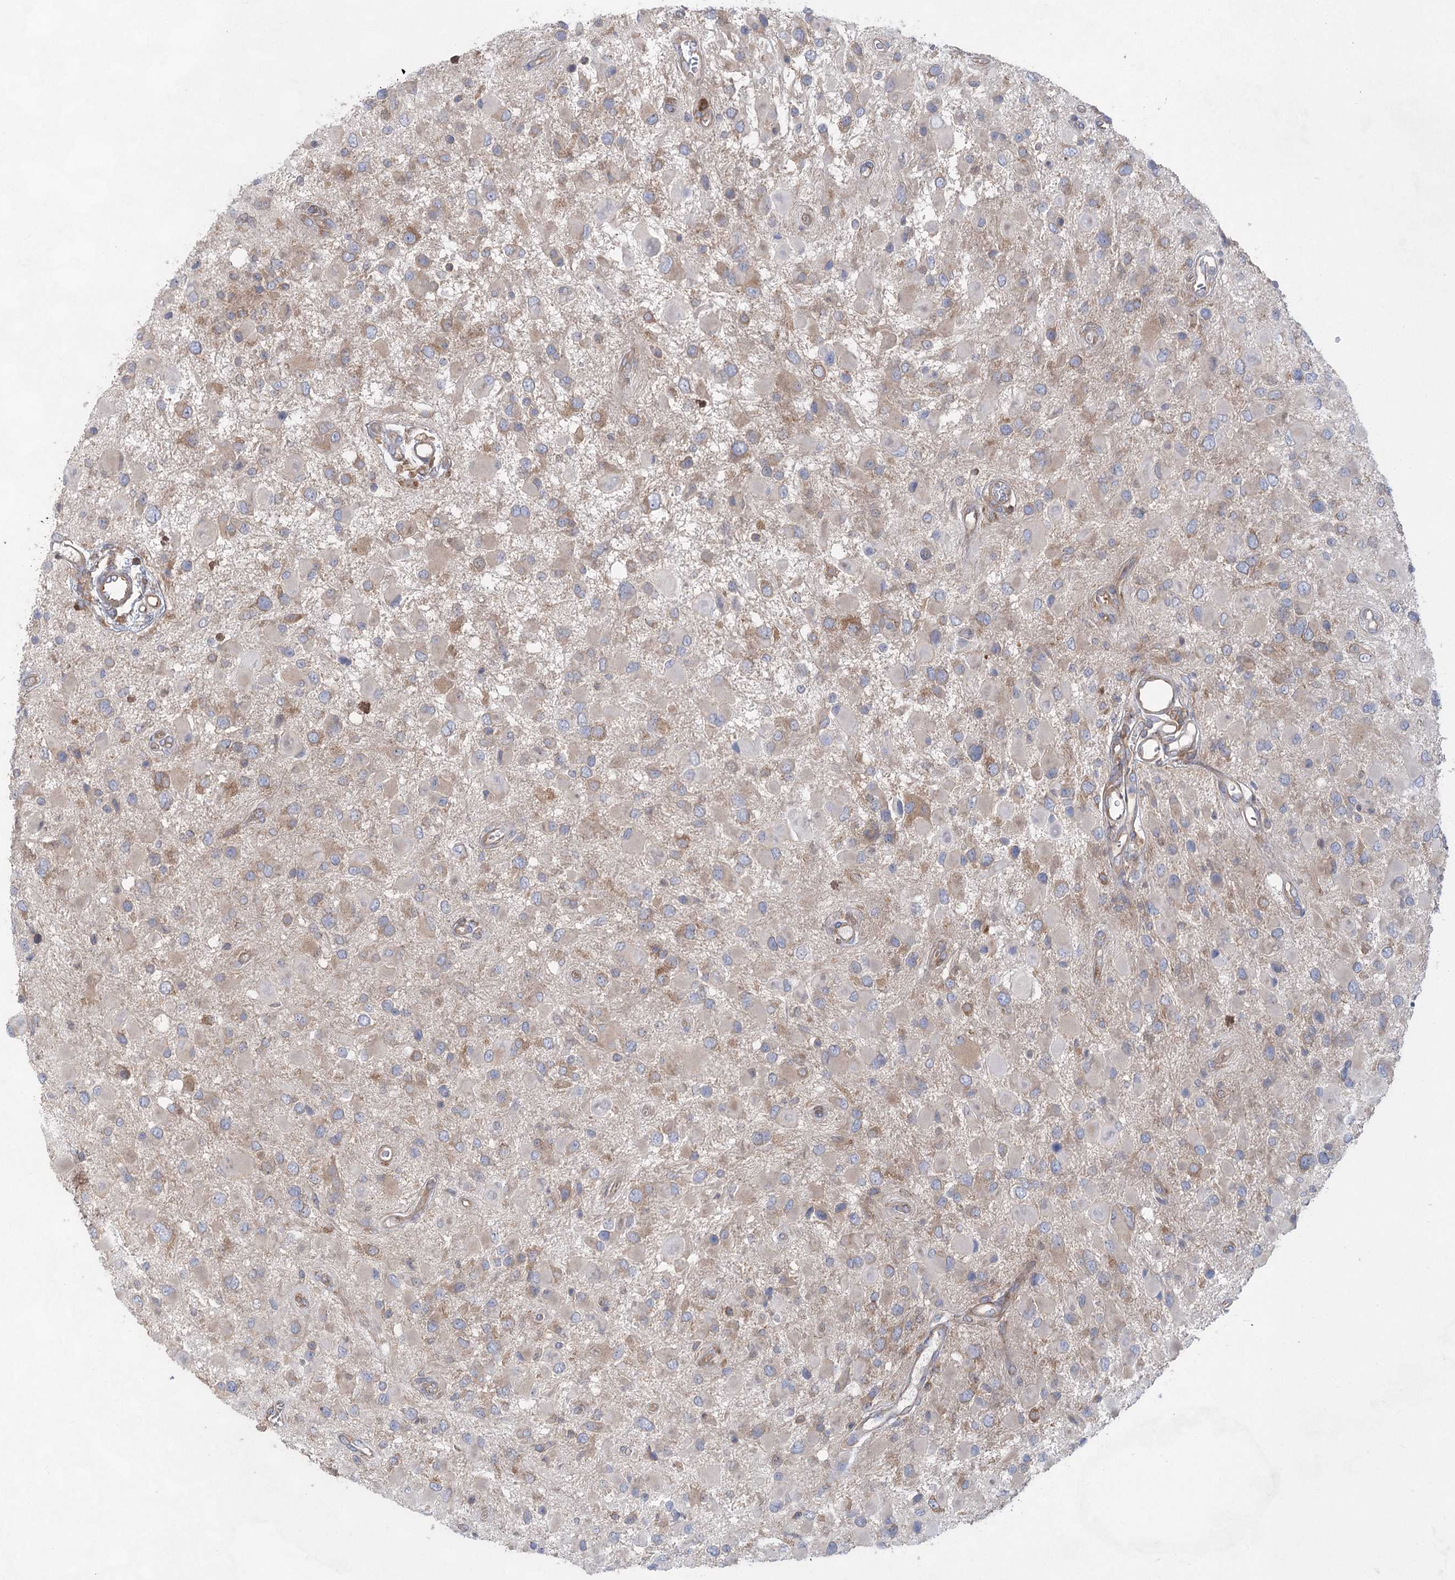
{"staining": {"intensity": "moderate", "quantity": "25%-75%", "location": "cytoplasmic/membranous"}, "tissue": "glioma", "cell_type": "Tumor cells", "image_type": "cancer", "snomed": [{"axis": "morphology", "description": "Glioma, malignant, High grade"}, {"axis": "topography", "description": "Brain"}], "caption": "Immunohistochemistry (IHC) (DAB) staining of malignant glioma (high-grade) shows moderate cytoplasmic/membranous protein expression in approximately 25%-75% of tumor cells. The protein of interest is shown in brown color, while the nuclei are stained blue.", "gene": "EIF3A", "patient": {"sex": "male", "age": 53}}